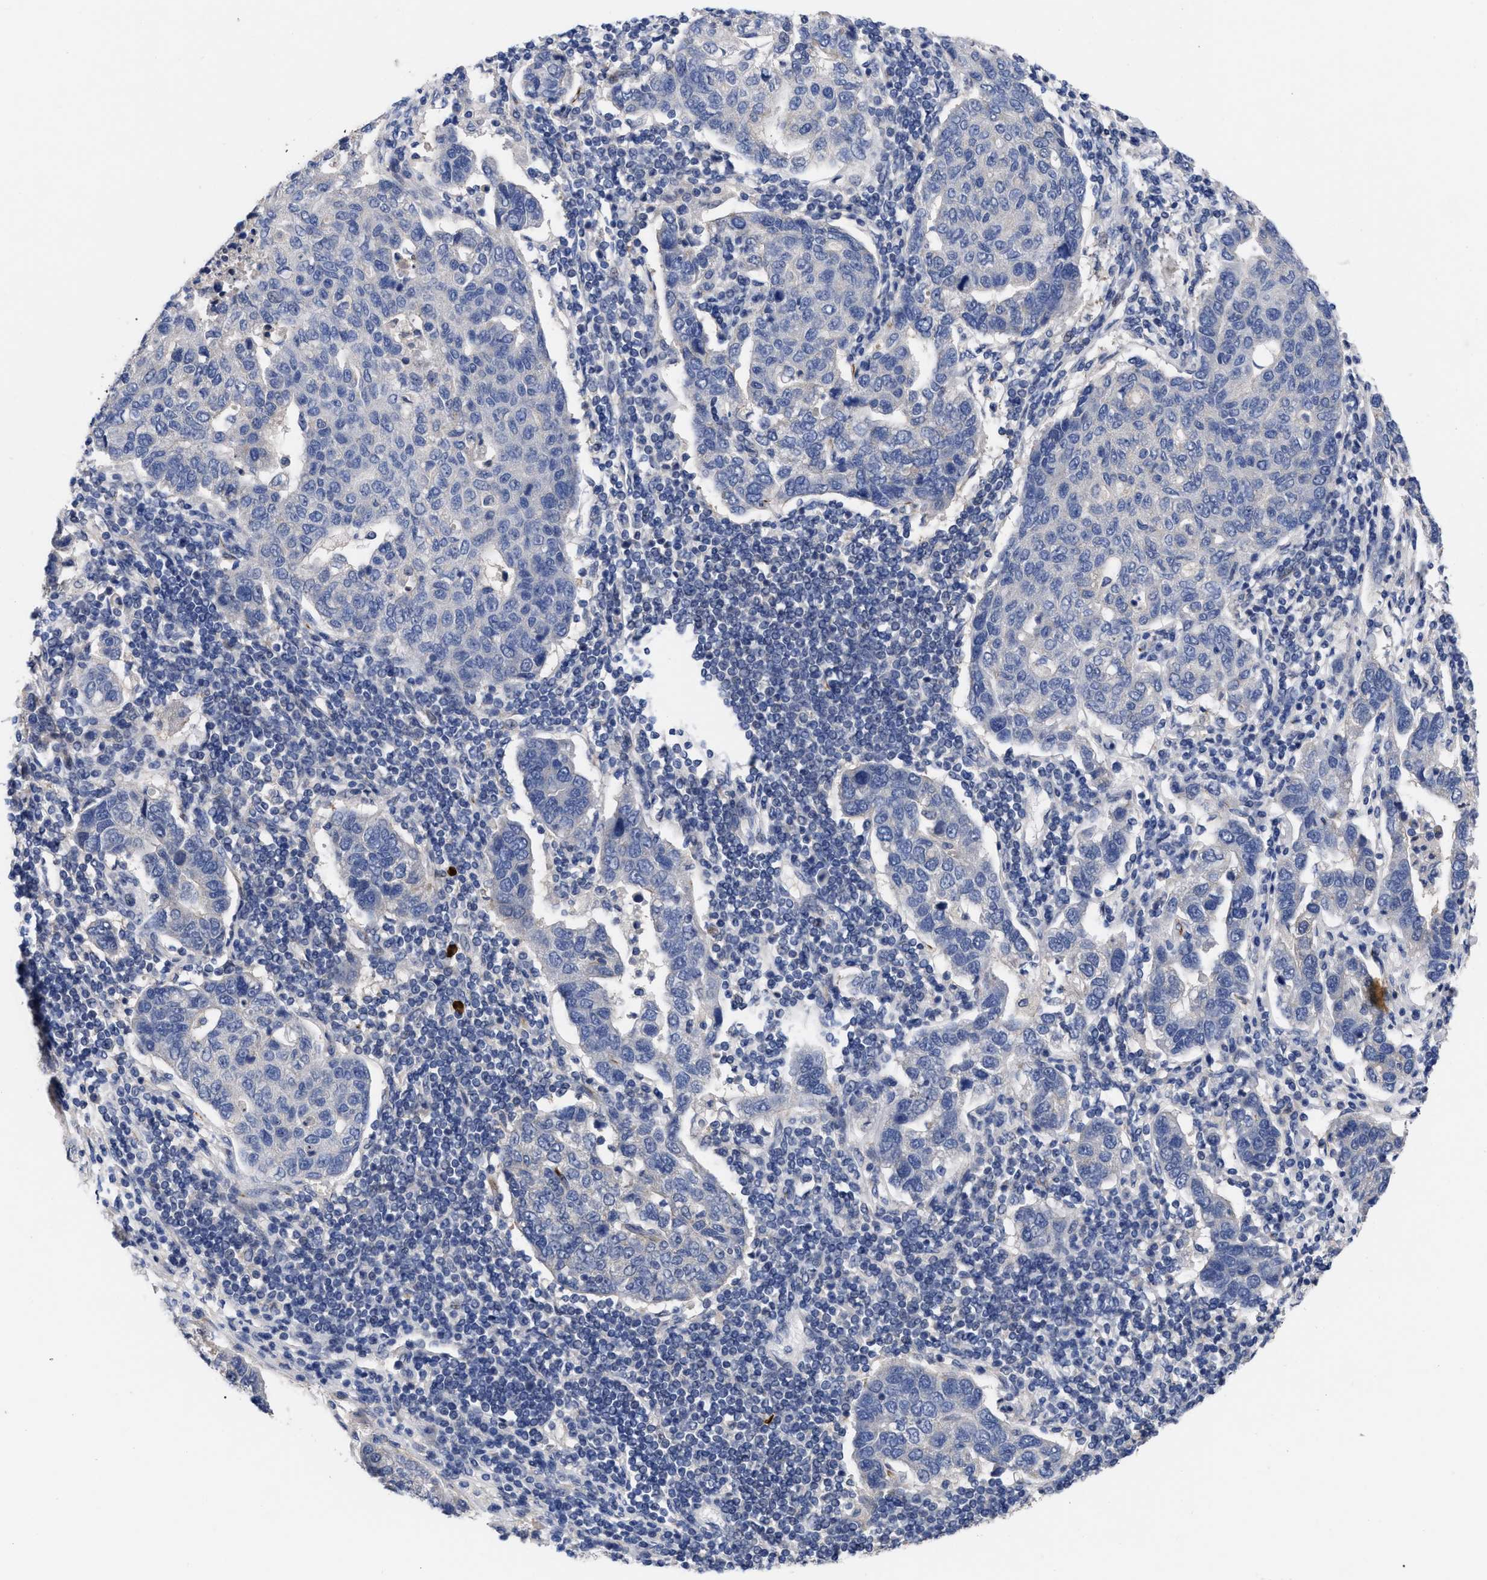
{"staining": {"intensity": "negative", "quantity": "none", "location": "none"}, "tissue": "pancreatic cancer", "cell_type": "Tumor cells", "image_type": "cancer", "snomed": [{"axis": "morphology", "description": "Adenocarcinoma, NOS"}, {"axis": "topography", "description": "Pancreas"}], "caption": "Human adenocarcinoma (pancreatic) stained for a protein using IHC exhibits no expression in tumor cells.", "gene": "CCN5", "patient": {"sex": "female", "age": 61}}